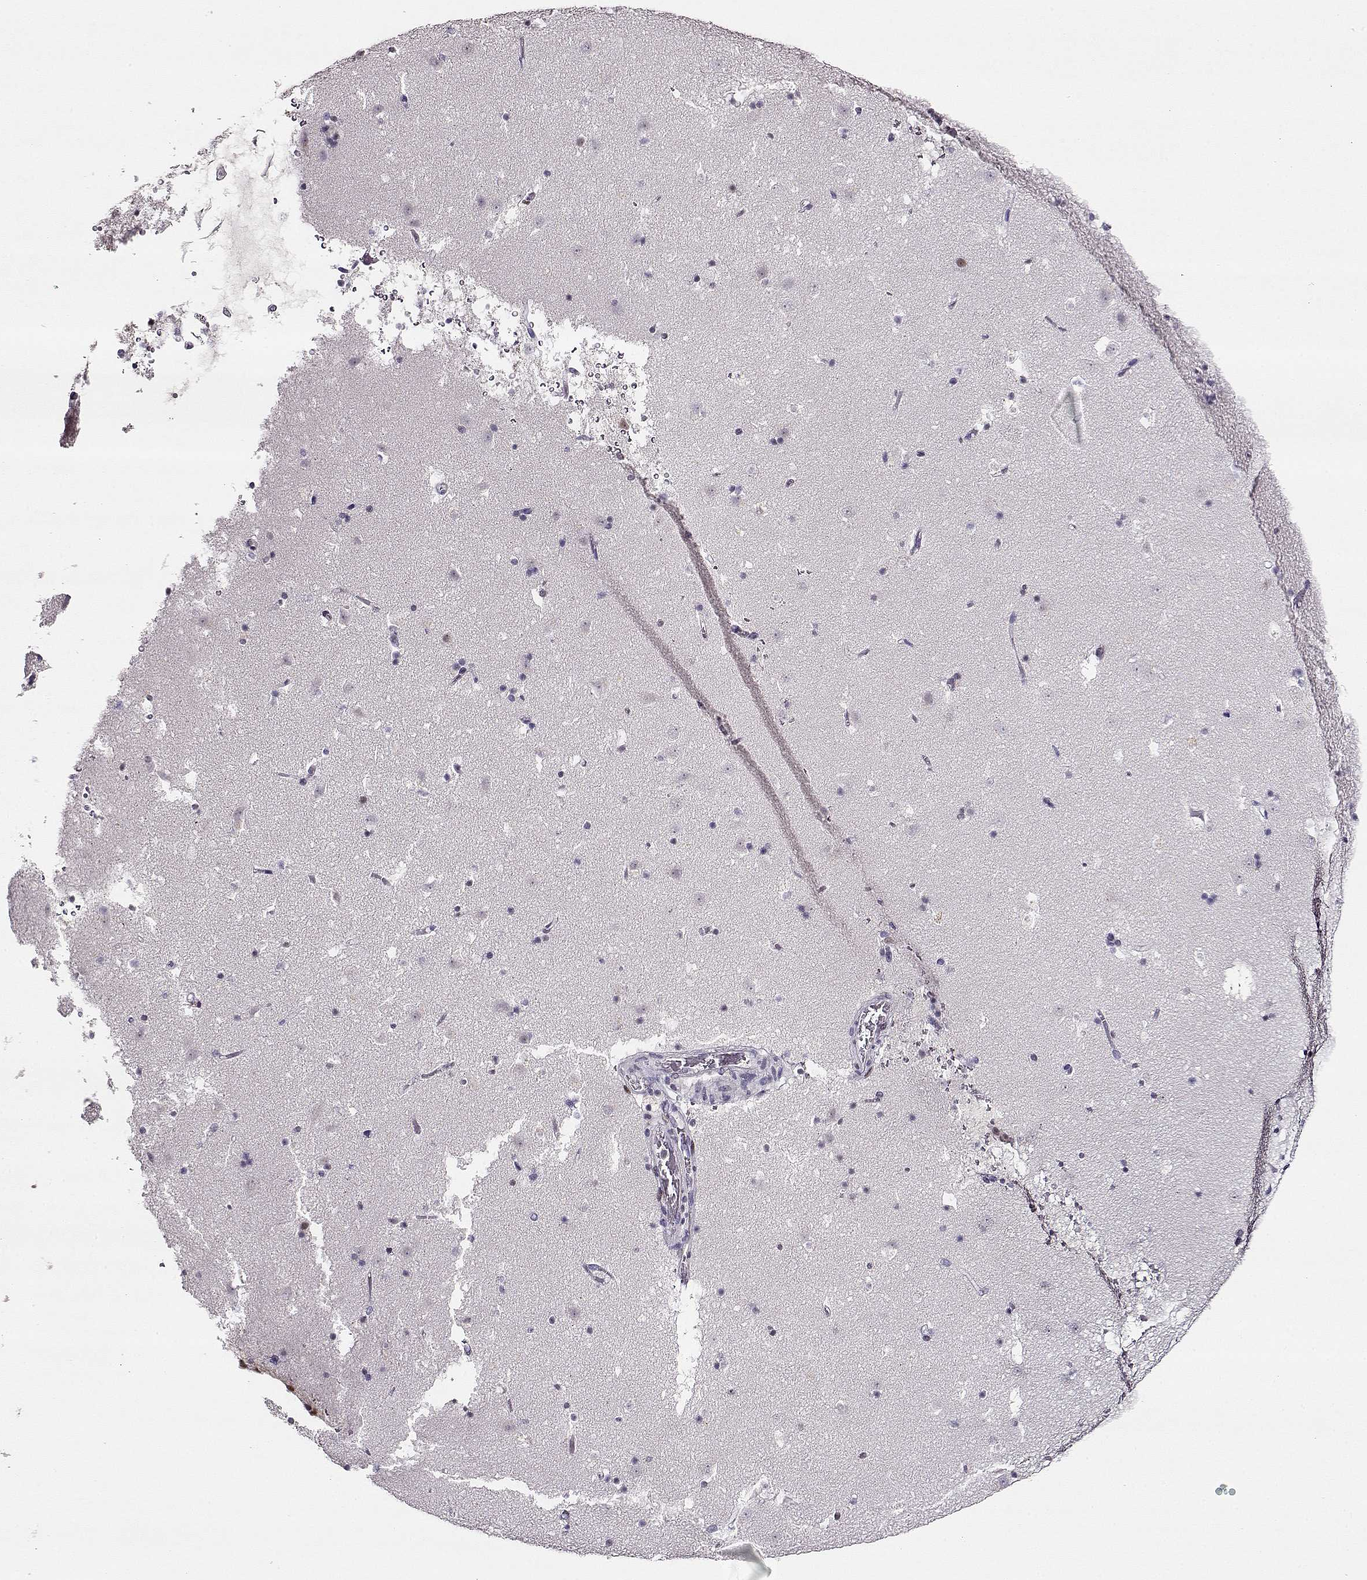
{"staining": {"intensity": "negative", "quantity": "none", "location": "none"}, "tissue": "caudate", "cell_type": "Glial cells", "image_type": "normal", "snomed": [{"axis": "morphology", "description": "Normal tissue, NOS"}, {"axis": "topography", "description": "Lateral ventricle wall"}], "caption": "Glial cells show no significant protein positivity in unremarkable caudate.", "gene": "POLI", "patient": {"sex": "female", "age": 42}}